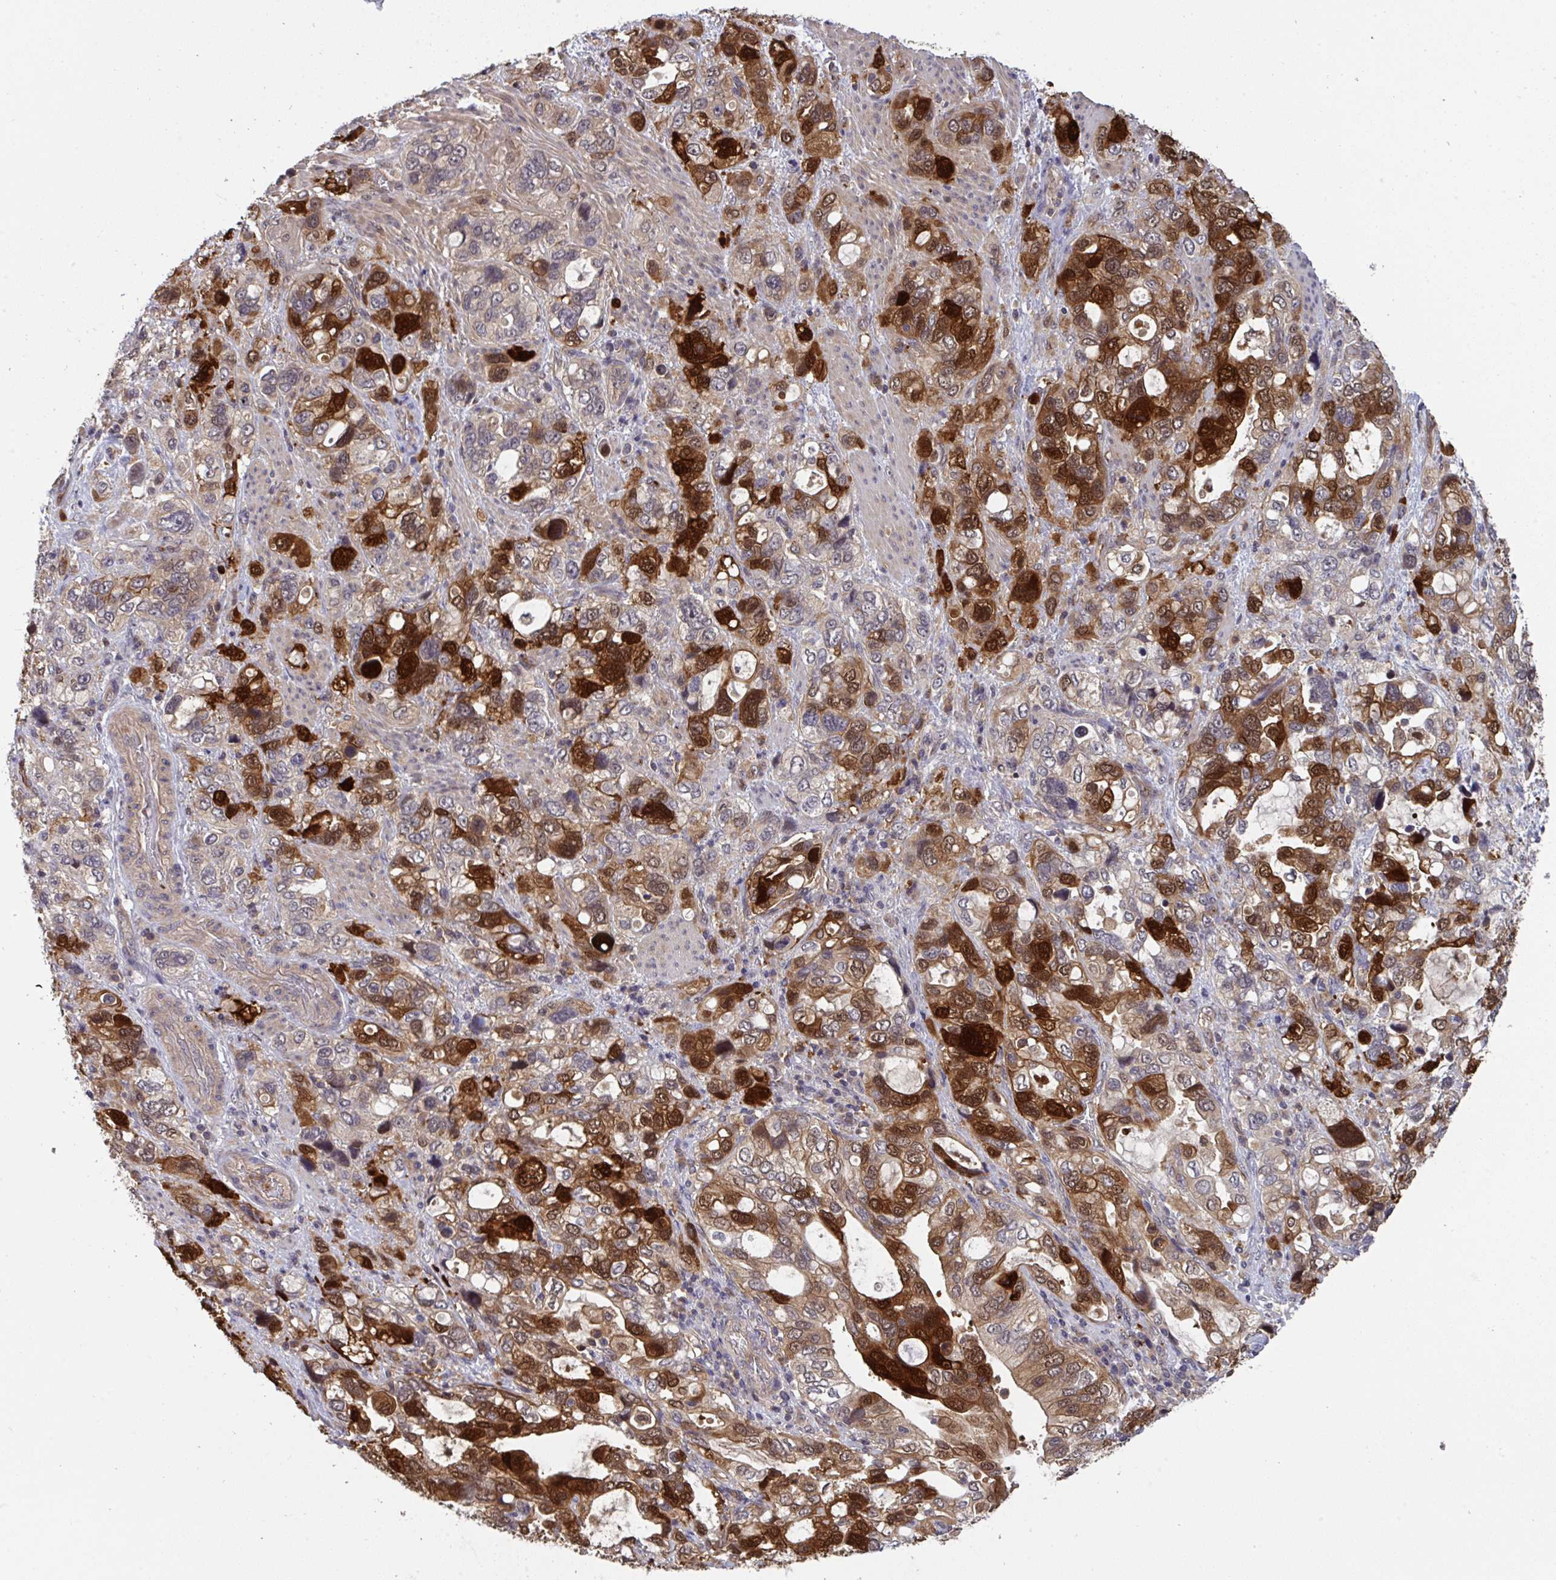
{"staining": {"intensity": "strong", "quantity": "25%-75%", "location": "cytoplasmic/membranous,nuclear"}, "tissue": "stomach cancer", "cell_type": "Tumor cells", "image_type": "cancer", "snomed": [{"axis": "morphology", "description": "Adenocarcinoma, NOS"}, {"axis": "topography", "description": "Stomach, upper"}], "caption": "Stomach cancer stained for a protein demonstrates strong cytoplasmic/membranous and nuclear positivity in tumor cells.", "gene": "TIGAR", "patient": {"sex": "female", "age": 81}}